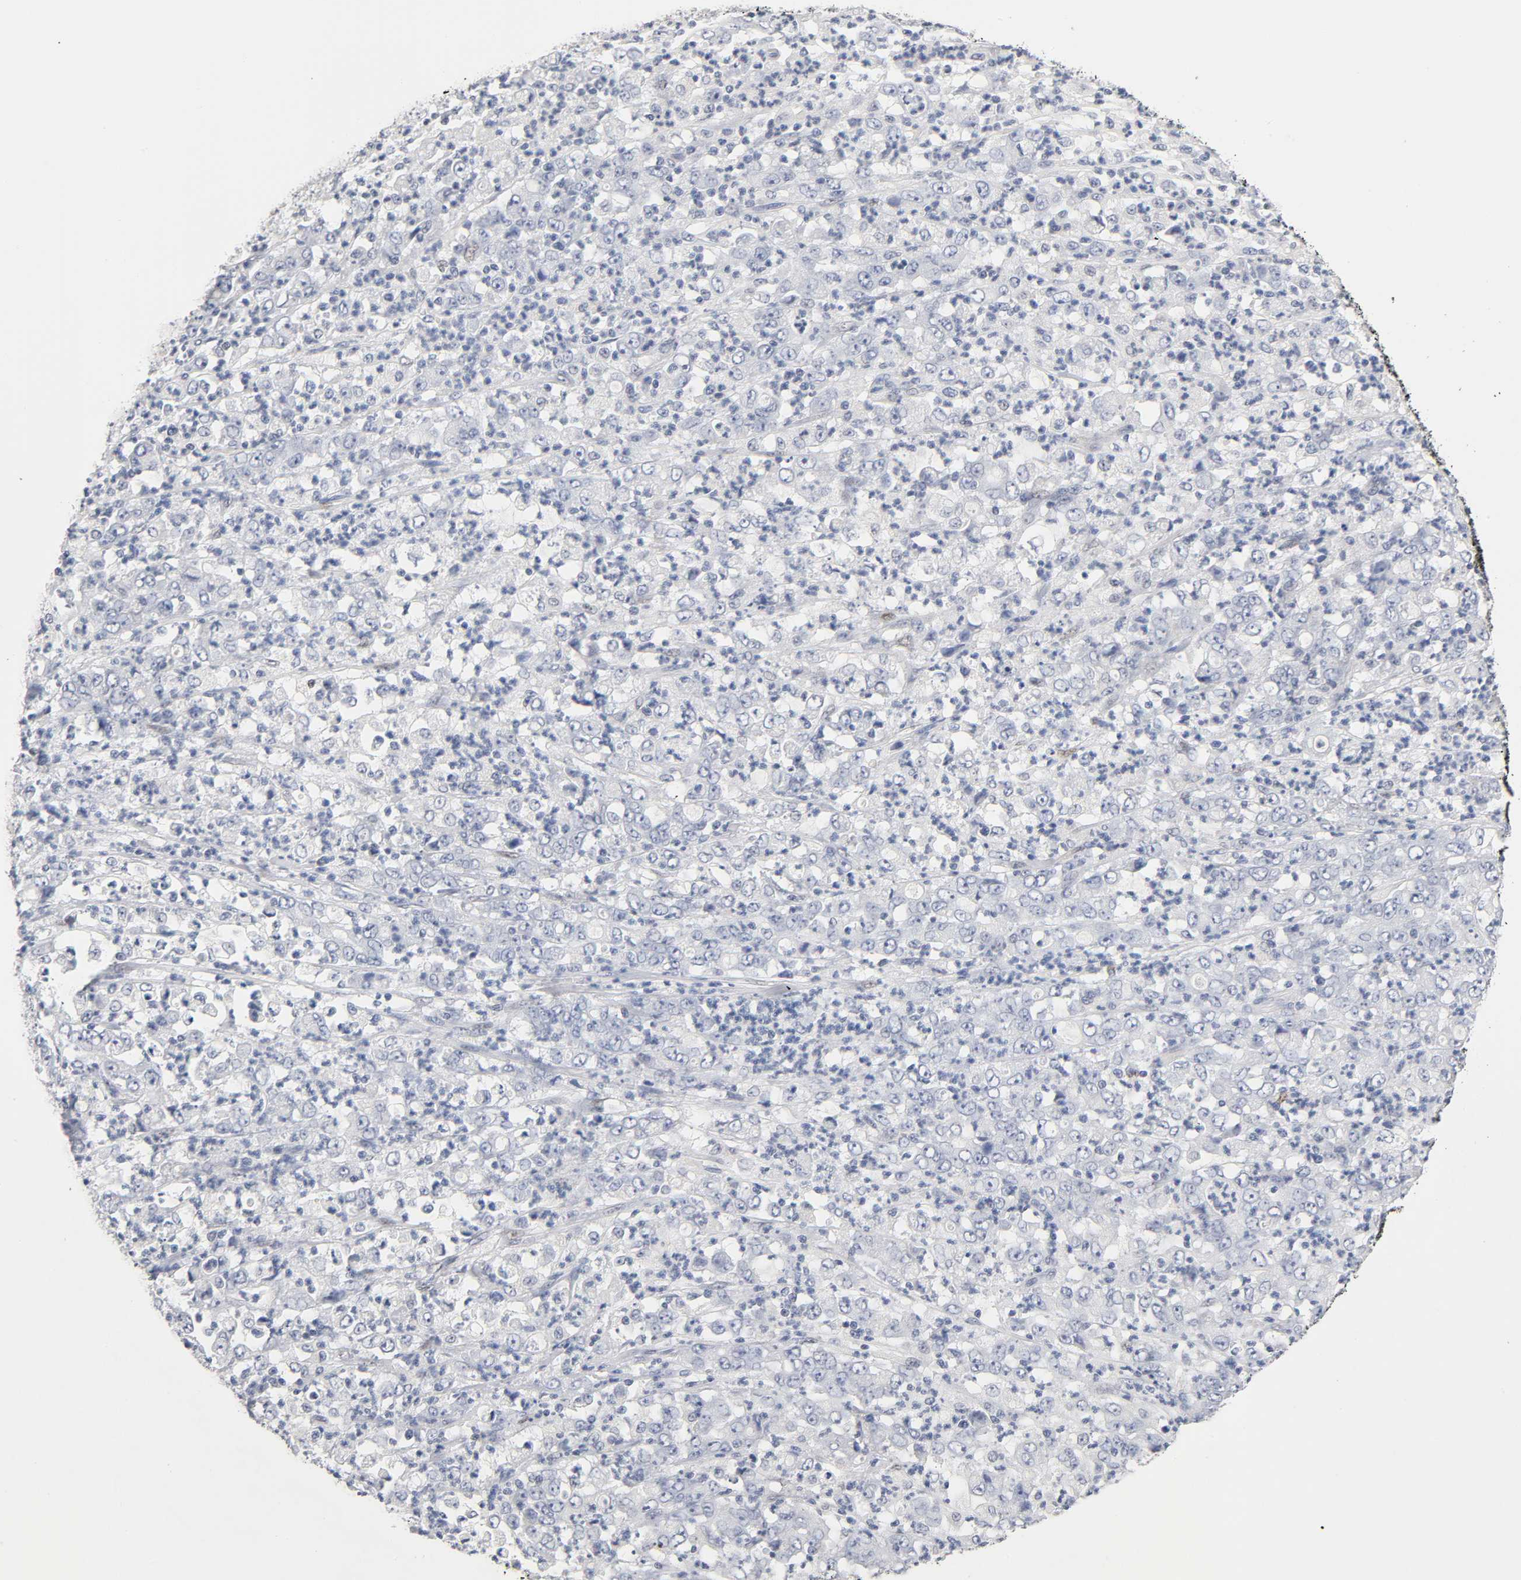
{"staining": {"intensity": "negative", "quantity": "none", "location": "none"}, "tissue": "stomach cancer", "cell_type": "Tumor cells", "image_type": "cancer", "snomed": [{"axis": "morphology", "description": "Adenocarcinoma, NOS"}, {"axis": "topography", "description": "Stomach, lower"}], "caption": "Stomach adenocarcinoma stained for a protein using IHC reveals no expression tumor cells.", "gene": "NFATC1", "patient": {"sex": "female", "age": 71}}